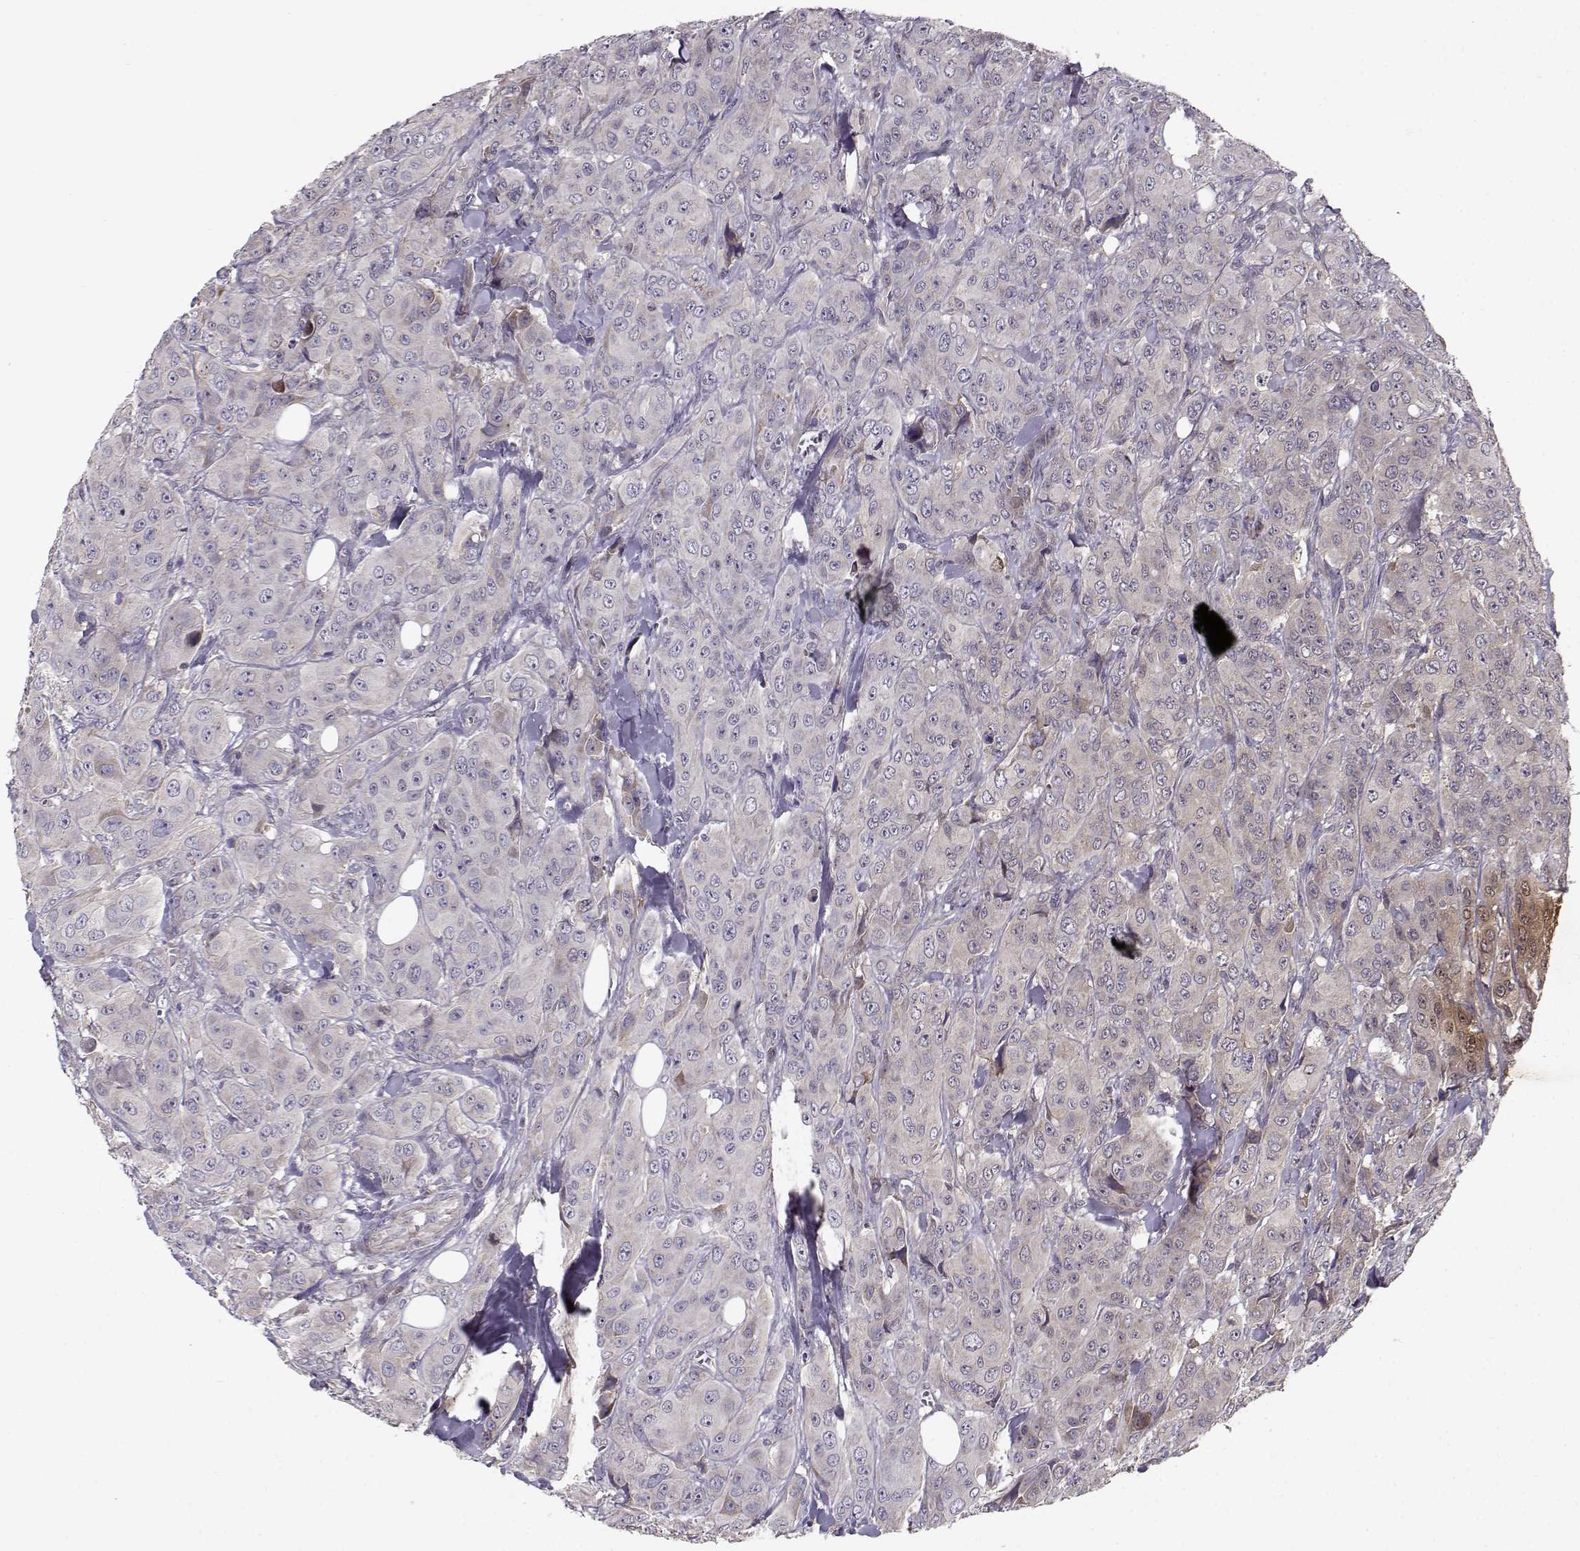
{"staining": {"intensity": "negative", "quantity": "none", "location": "none"}, "tissue": "breast cancer", "cell_type": "Tumor cells", "image_type": "cancer", "snomed": [{"axis": "morphology", "description": "Duct carcinoma"}, {"axis": "topography", "description": "Breast"}], "caption": "Tumor cells show no significant protein expression in breast cancer (invasive ductal carcinoma). Brightfield microscopy of immunohistochemistry stained with DAB (3,3'-diaminobenzidine) (brown) and hematoxylin (blue), captured at high magnification.", "gene": "ENTPD8", "patient": {"sex": "female", "age": 43}}